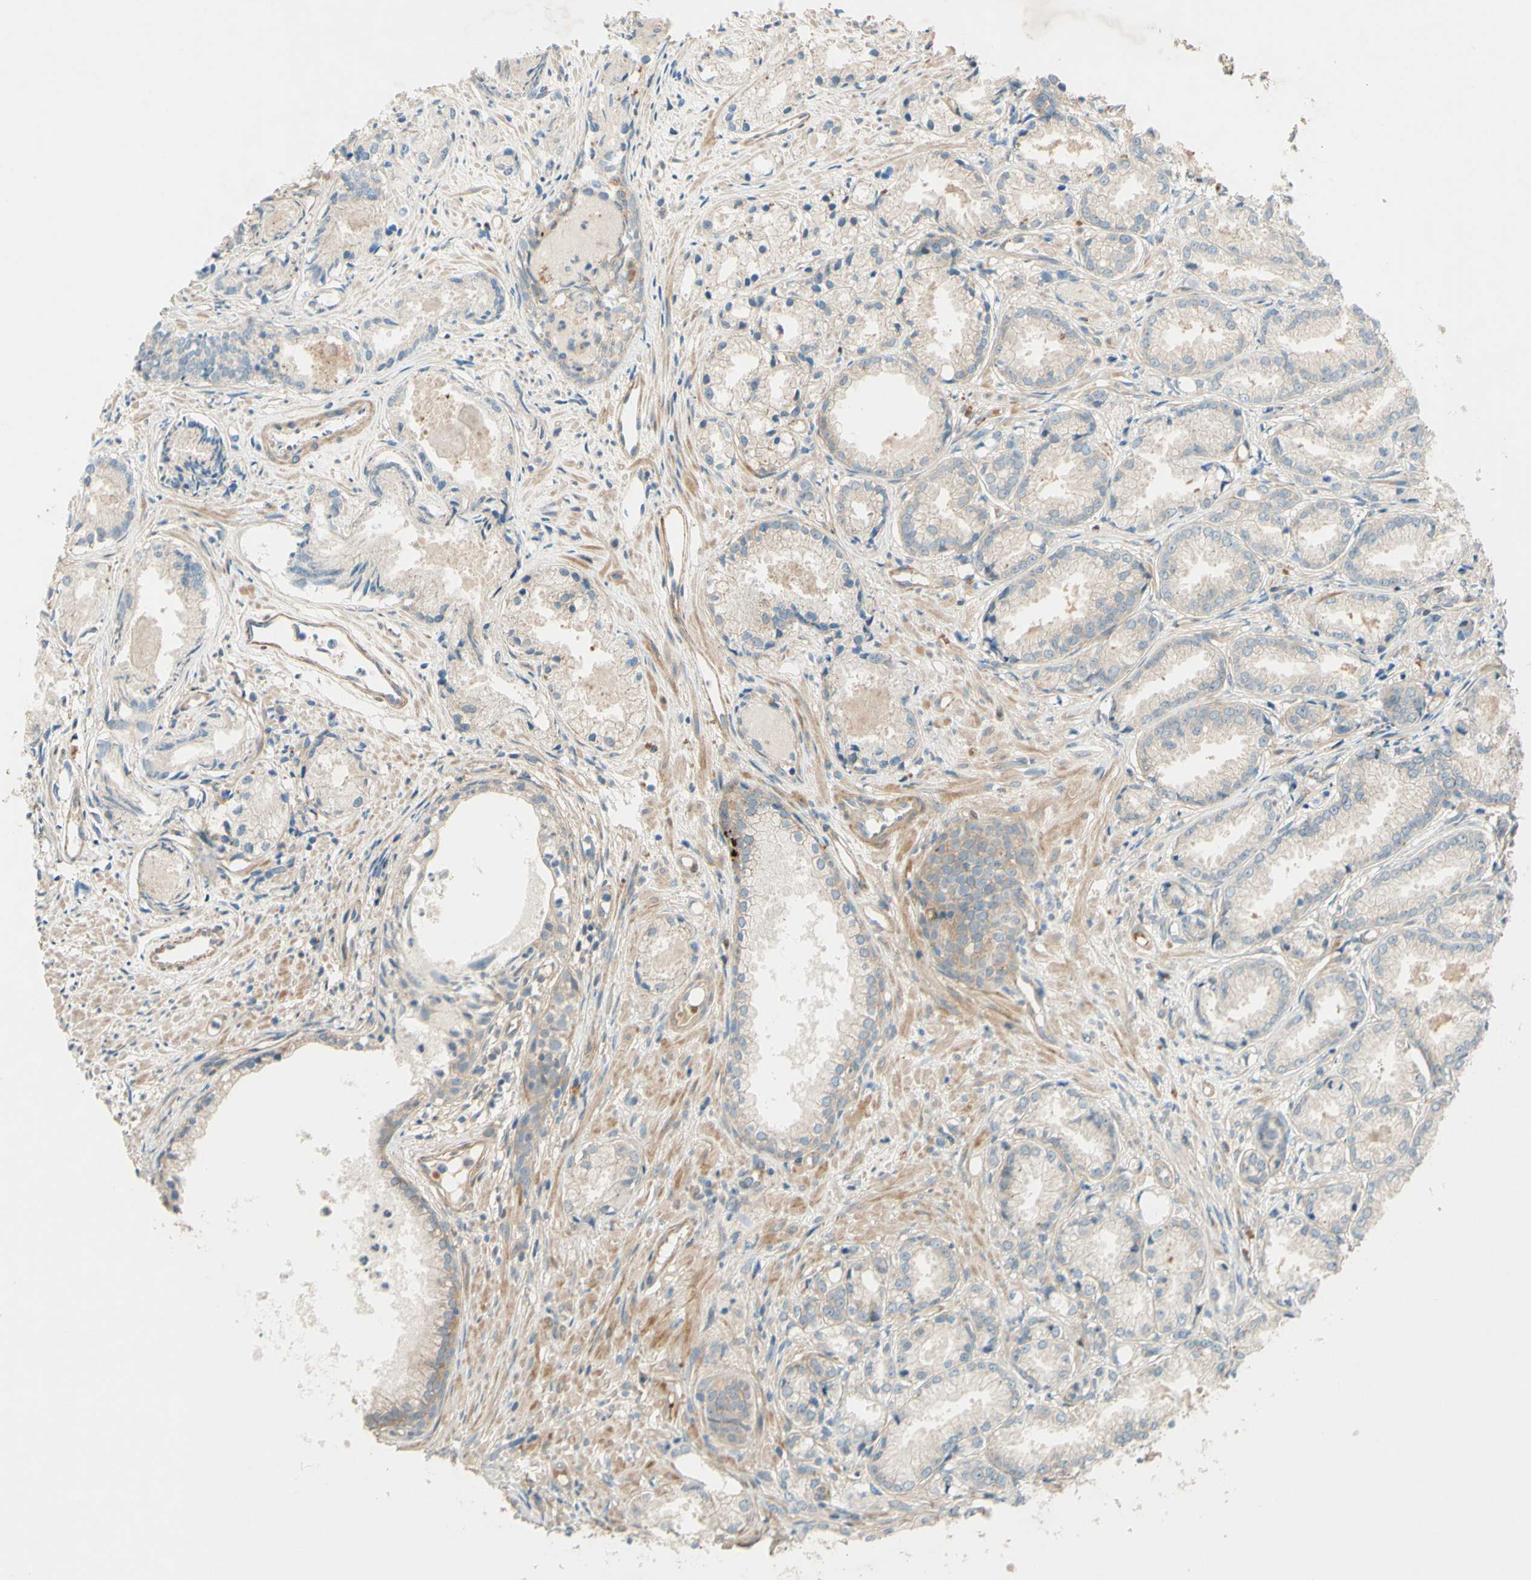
{"staining": {"intensity": "negative", "quantity": "none", "location": "none"}, "tissue": "prostate cancer", "cell_type": "Tumor cells", "image_type": "cancer", "snomed": [{"axis": "morphology", "description": "Adenocarcinoma, Low grade"}, {"axis": "topography", "description": "Prostate"}], "caption": "Immunohistochemistry micrograph of neoplastic tissue: prostate cancer (adenocarcinoma (low-grade)) stained with DAB exhibits no significant protein staining in tumor cells. Brightfield microscopy of immunohistochemistry (IHC) stained with DAB (brown) and hematoxylin (blue), captured at high magnification.", "gene": "ADAM17", "patient": {"sex": "male", "age": 72}}